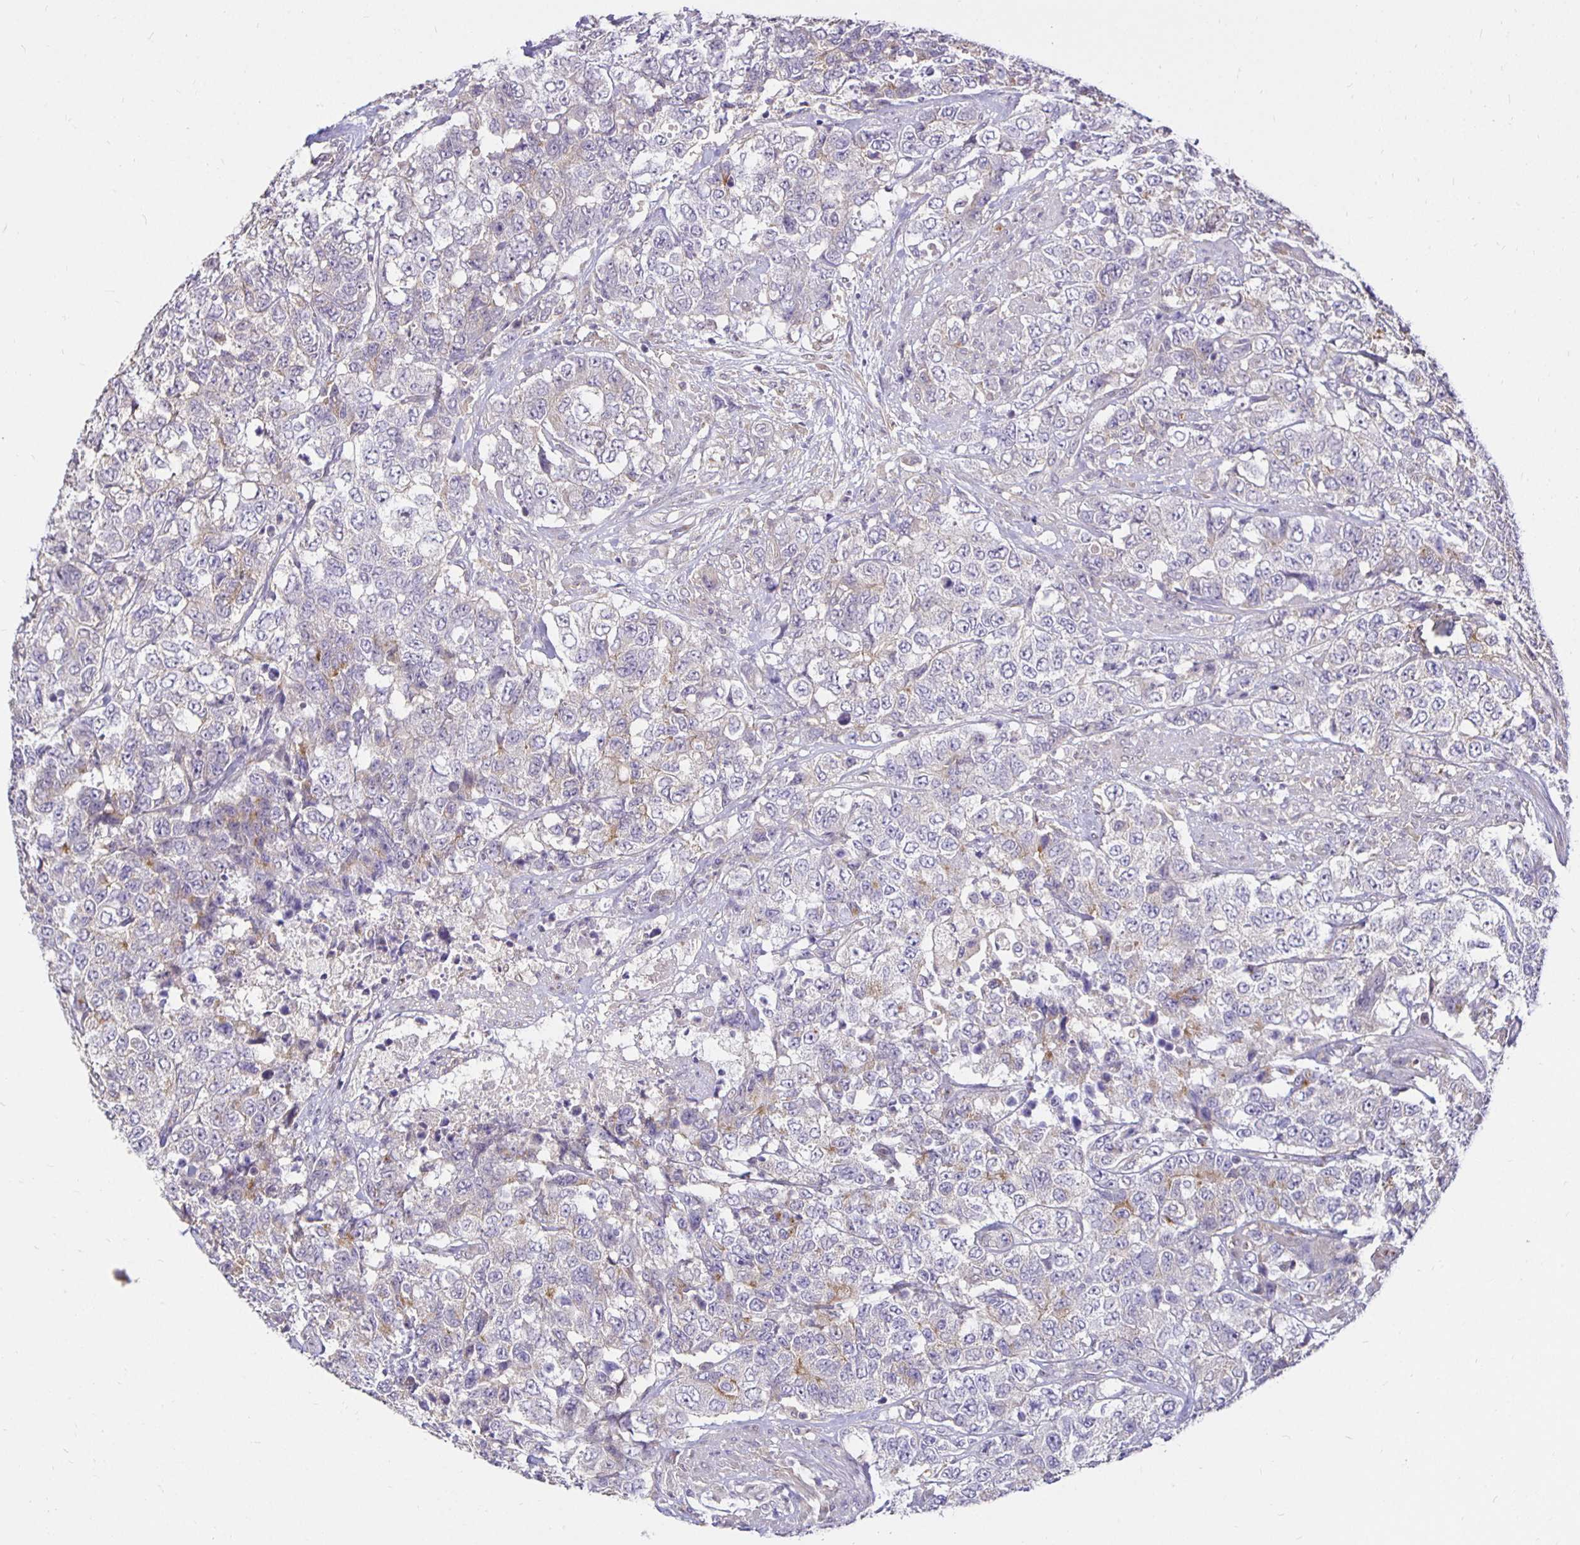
{"staining": {"intensity": "weak", "quantity": "<25%", "location": "cytoplasmic/membranous"}, "tissue": "urothelial cancer", "cell_type": "Tumor cells", "image_type": "cancer", "snomed": [{"axis": "morphology", "description": "Urothelial carcinoma, High grade"}, {"axis": "topography", "description": "Urinary bladder"}], "caption": "The histopathology image demonstrates no staining of tumor cells in urothelial cancer.", "gene": "PNPLA3", "patient": {"sex": "female", "age": 78}}